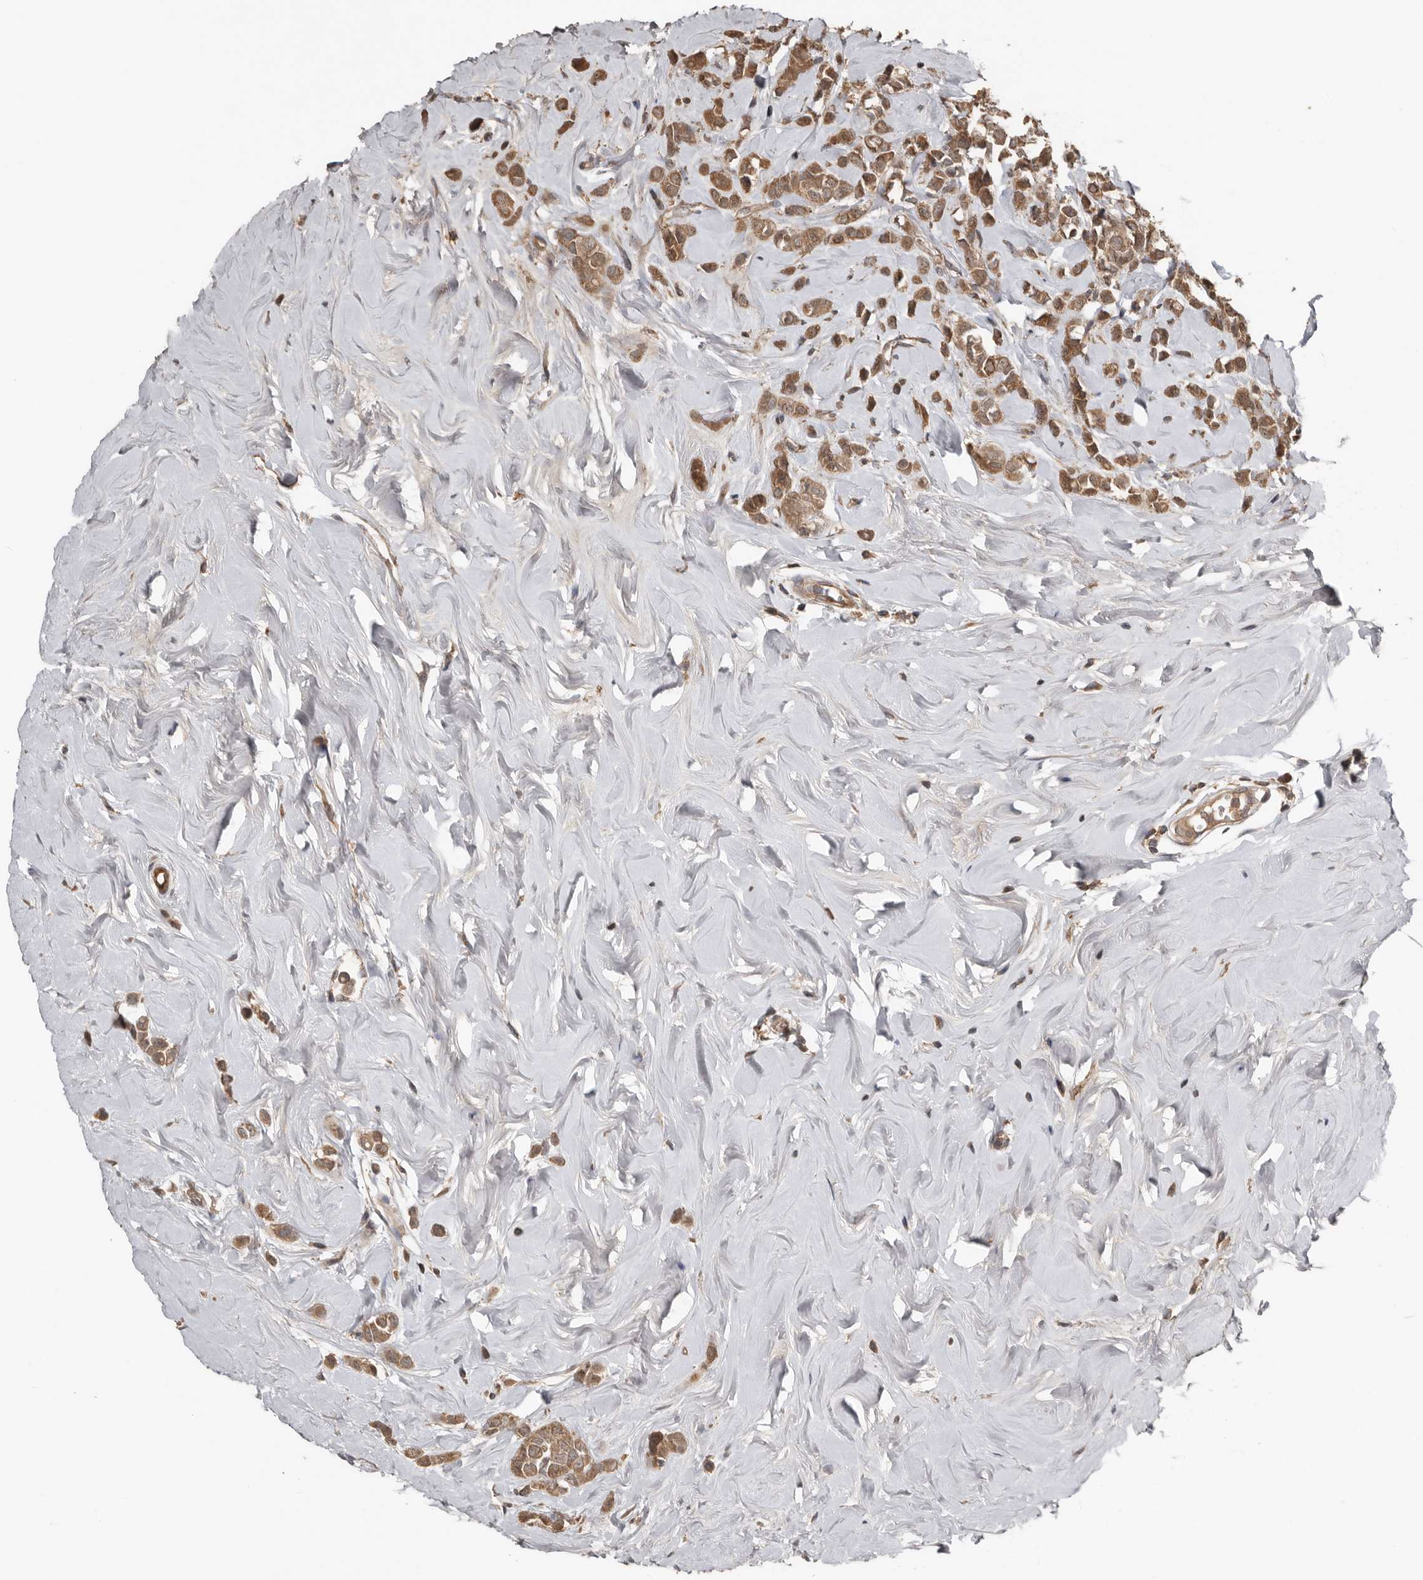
{"staining": {"intensity": "moderate", "quantity": ">75%", "location": "cytoplasmic/membranous"}, "tissue": "breast cancer", "cell_type": "Tumor cells", "image_type": "cancer", "snomed": [{"axis": "morphology", "description": "Lobular carcinoma"}, {"axis": "topography", "description": "Breast"}], "caption": "IHC staining of breast cancer (lobular carcinoma), which exhibits medium levels of moderate cytoplasmic/membranous staining in approximately >75% of tumor cells indicating moderate cytoplasmic/membranous protein staining. The staining was performed using DAB (brown) for protein detection and nuclei were counterstained in hematoxylin (blue).", "gene": "DNAJB4", "patient": {"sex": "female", "age": 47}}